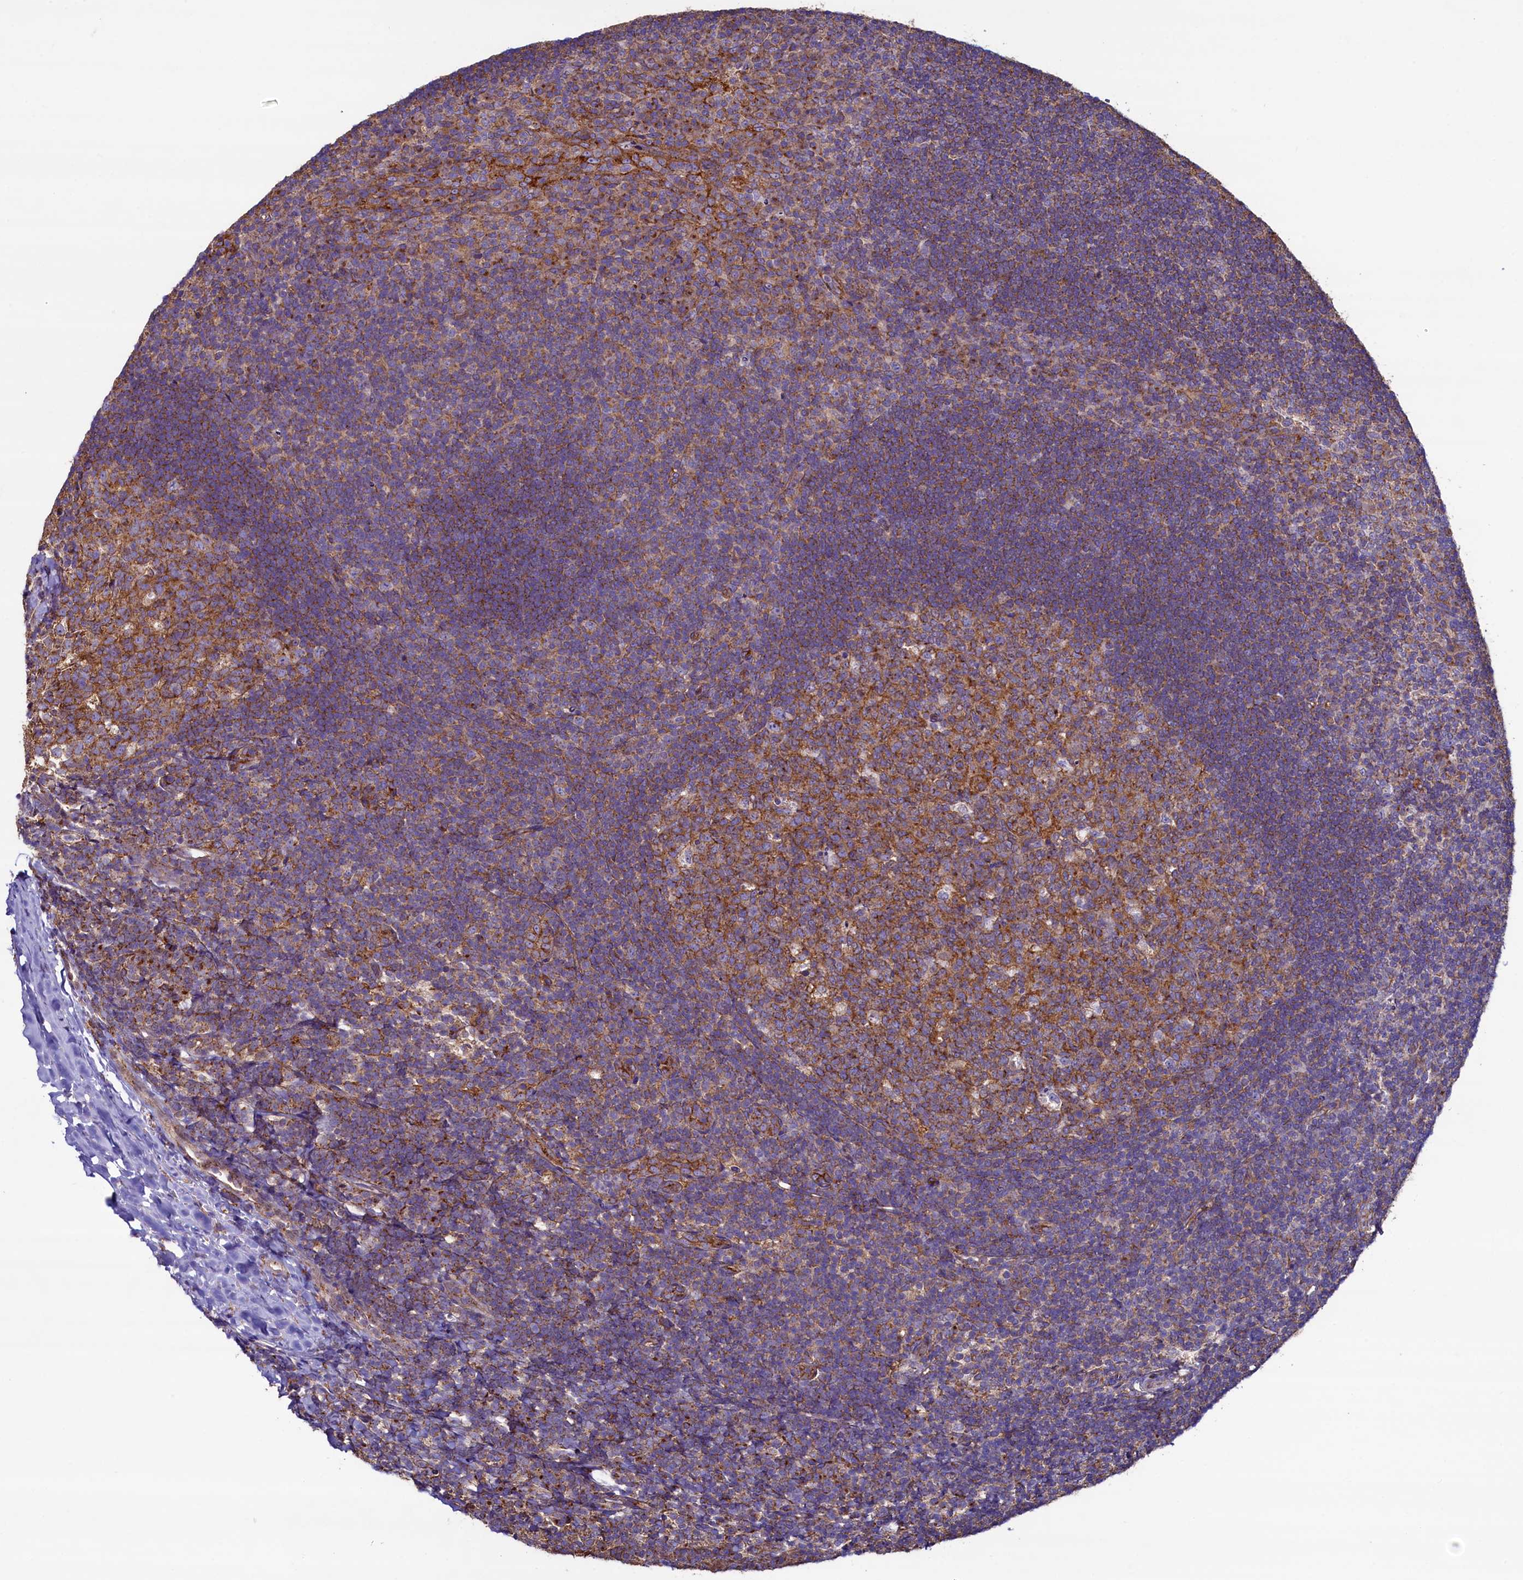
{"staining": {"intensity": "moderate", "quantity": ">75%", "location": "cytoplasmic/membranous"}, "tissue": "tonsil", "cell_type": "Germinal center cells", "image_type": "normal", "snomed": [{"axis": "morphology", "description": "Normal tissue, NOS"}, {"axis": "topography", "description": "Tonsil"}], "caption": "Protein staining of benign tonsil reveals moderate cytoplasmic/membranous expression in about >75% of germinal center cells.", "gene": "GPR21", "patient": {"sex": "male", "age": 17}}